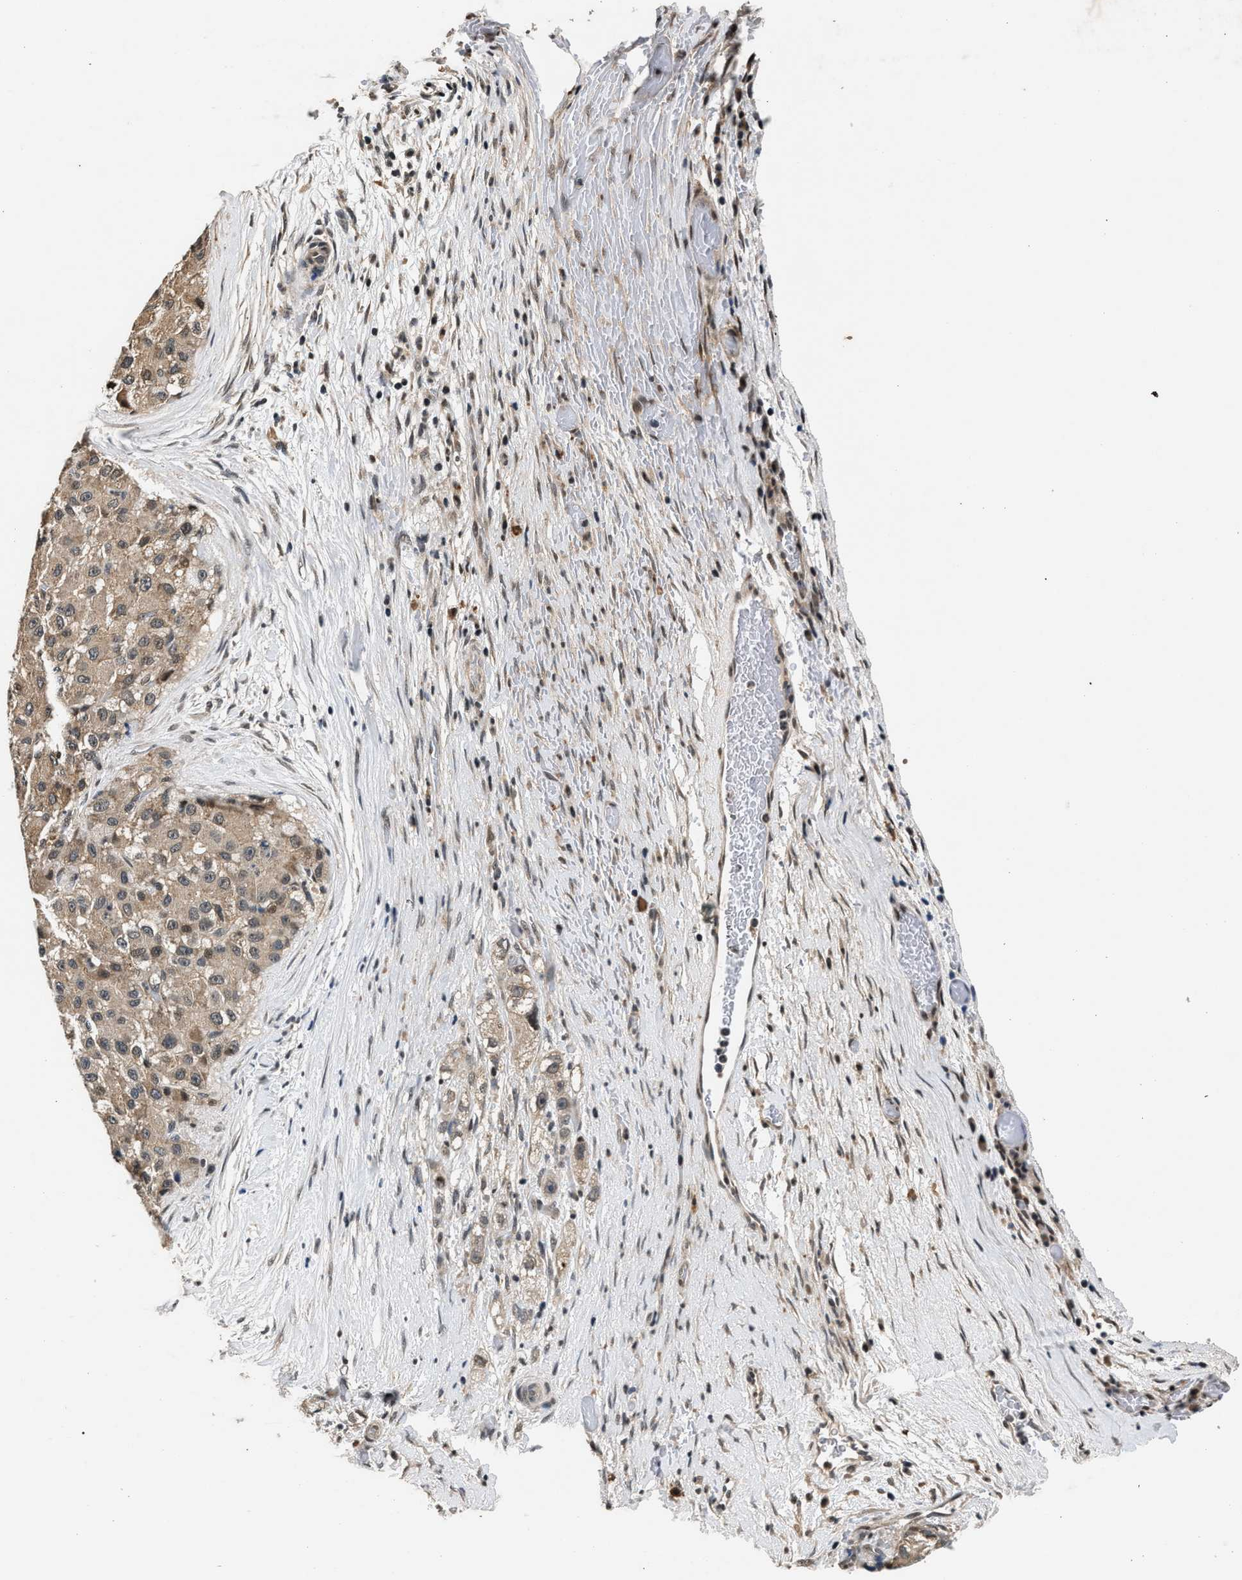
{"staining": {"intensity": "moderate", "quantity": ">75%", "location": "cytoplasmic/membranous,nuclear"}, "tissue": "liver cancer", "cell_type": "Tumor cells", "image_type": "cancer", "snomed": [{"axis": "morphology", "description": "Carcinoma, Hepatocellular, NOS"}, {"axis": "topography", "description": "Liver"}], "caption": "Brown immunohistochemical staining in human liver hepatocellular carcinoma reveals moderate cytoplasmic/membranous and nuclear expression in approximately >75% of tumor cells.", "gene": "RBM33", "patient": {"sex": "male", "age": 80}}